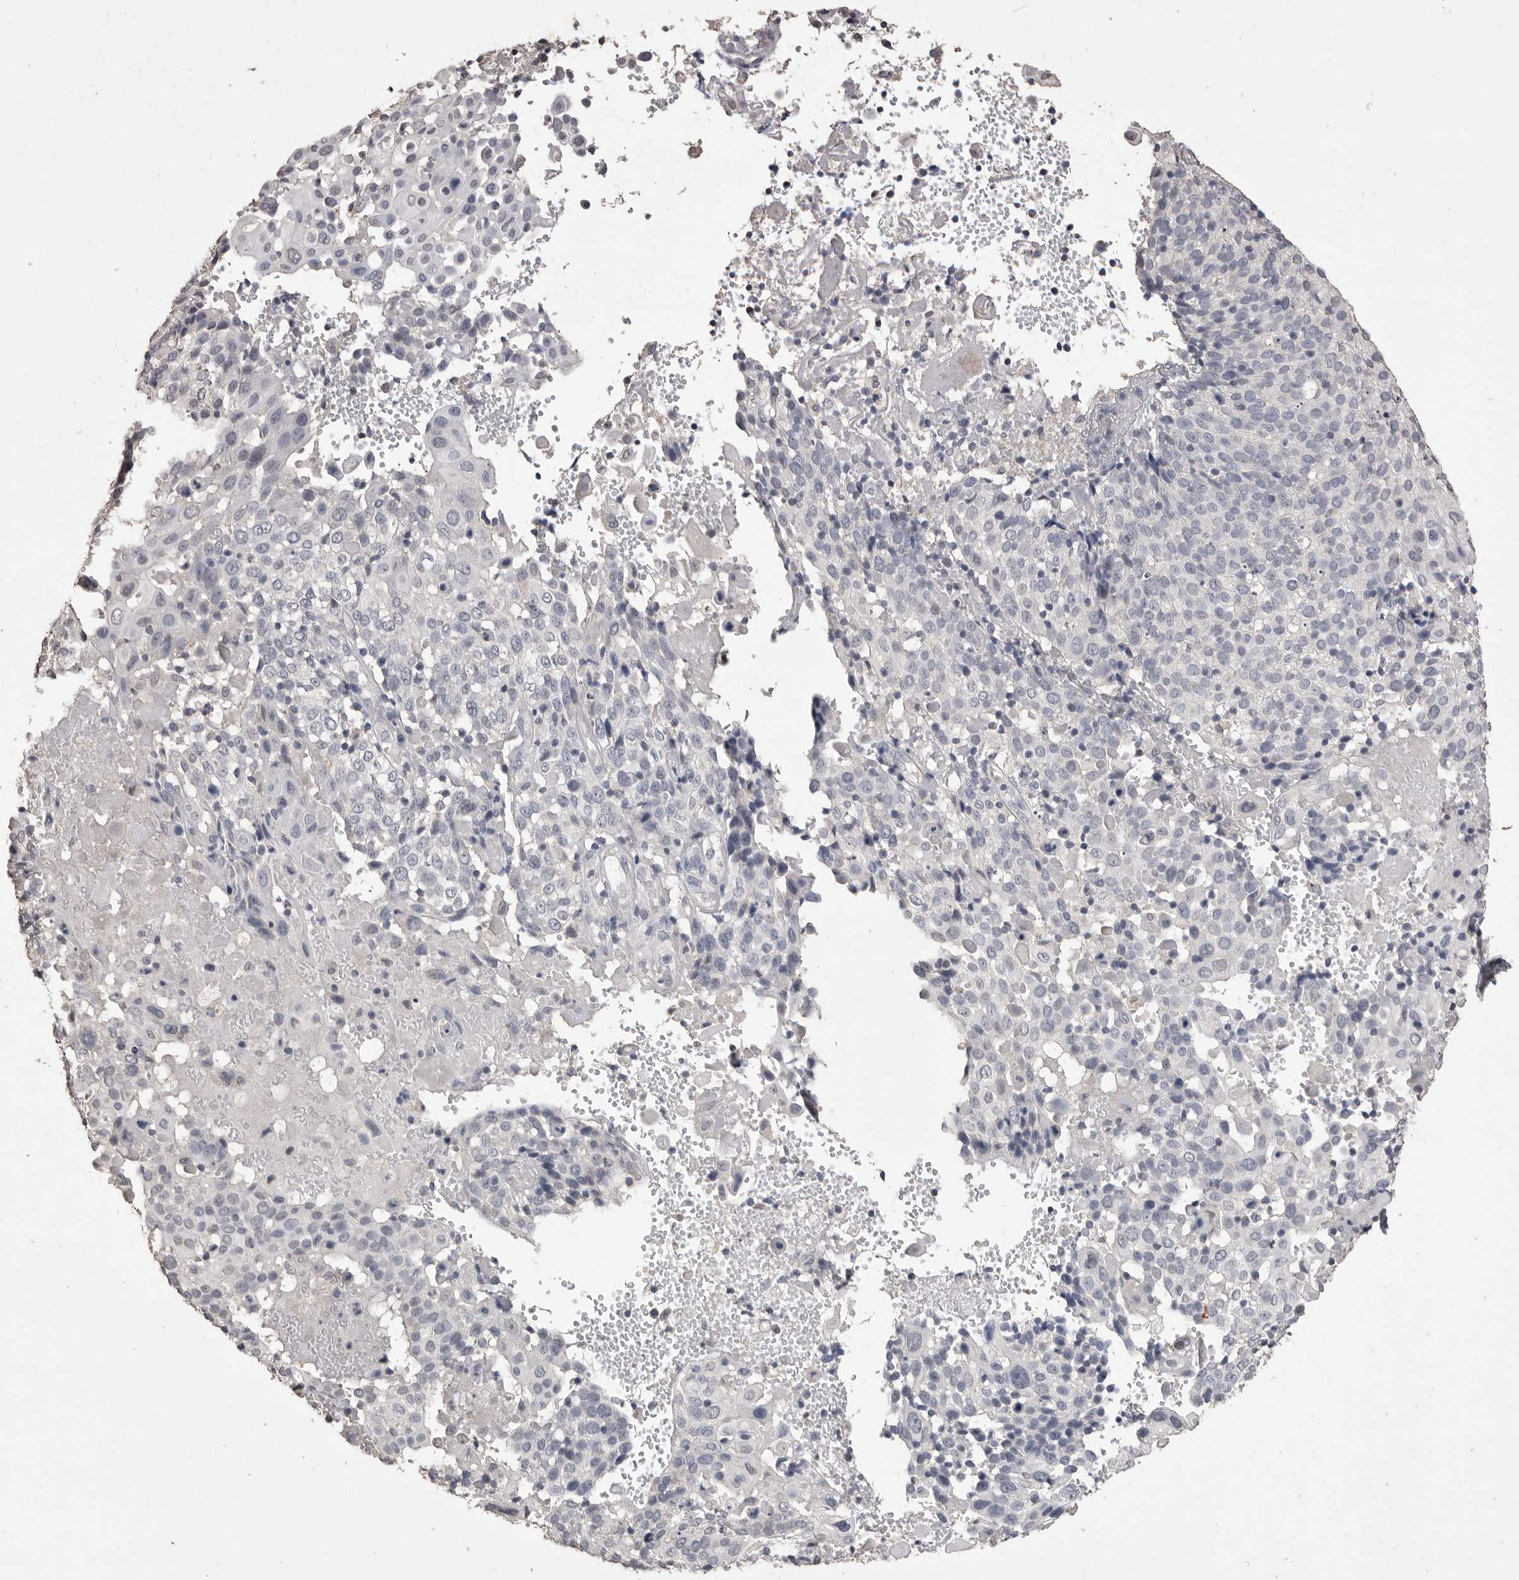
{"staining": {"intensity": "negative", "quantity": "none", "location": "none"}, "tissue": "cervical cancer", "cell_type": "Tumor cells", "image_type": "cancer", "snomed": [{"axis": "morphology", "description": "Squamous cell carcinoma, NOS"}, {"axis": "topography", "description": "Cervix"}], "caption": "A high-resolution micrograph shows IHC staining of cervical squamous cell carcinoma, which demonstrates no significant expression in tumor cells.", "gene": "MMP7", "patient": {"sex": "female", "age": 74}}